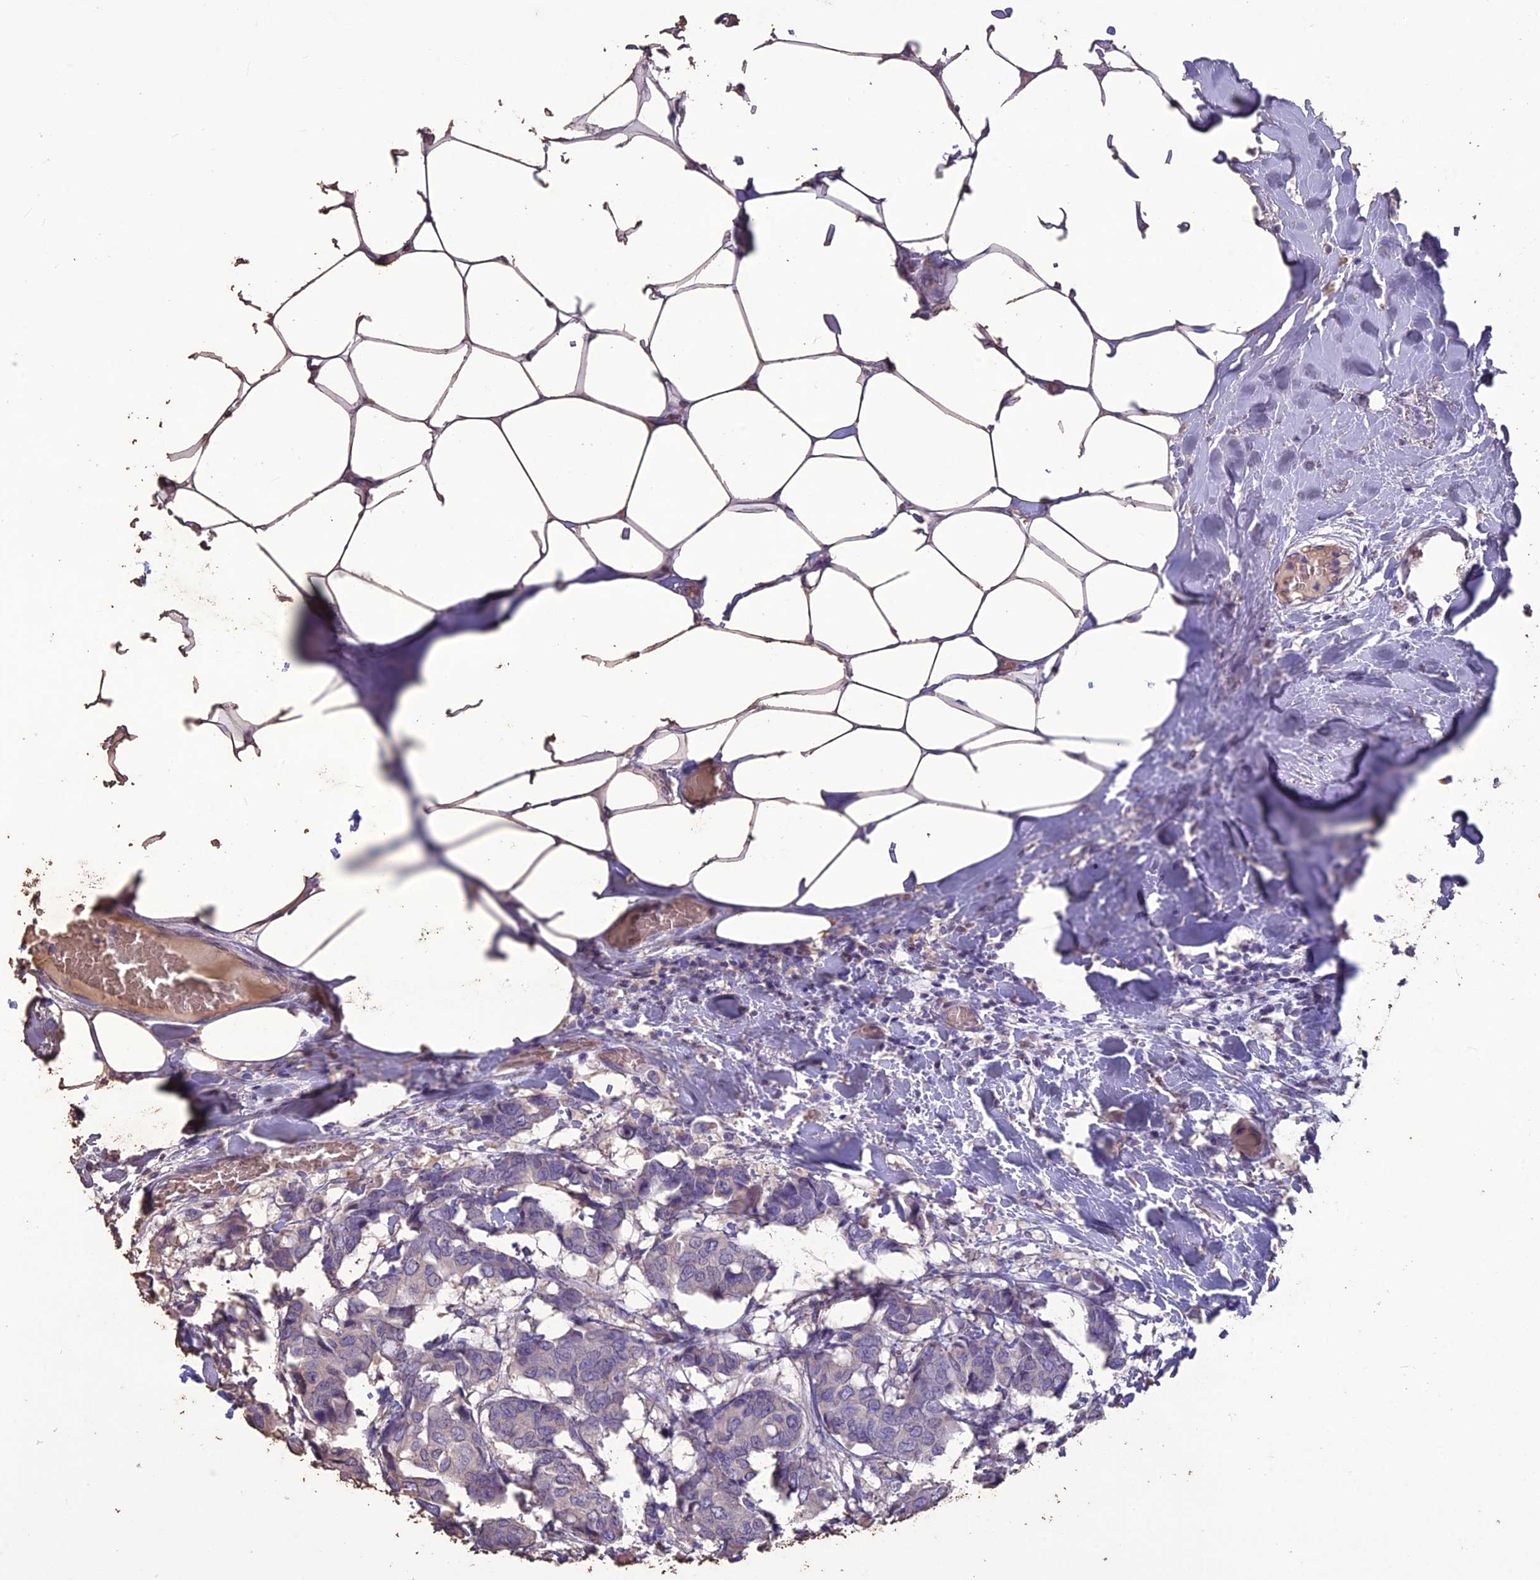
{"staining": {"intensity": "negative", "quantity": "none", "location": "none"}, "tissue": "breast cancer", "cell_type": "Tumor cells", "image_type": "cancer", "snomed": [{"axis": "morphology", "description": "Duct carcinoma"}, {"axis": "topography", "description": "Breast"}], "caption": "High magnification brightfield microscopy of breast cancer stained with DAB (brown) and counterstained with hematoxylin (blue): tumor cells show no significant staining.", "gene": "IFT172", "patient": {"sex": "female", "age": 75}}